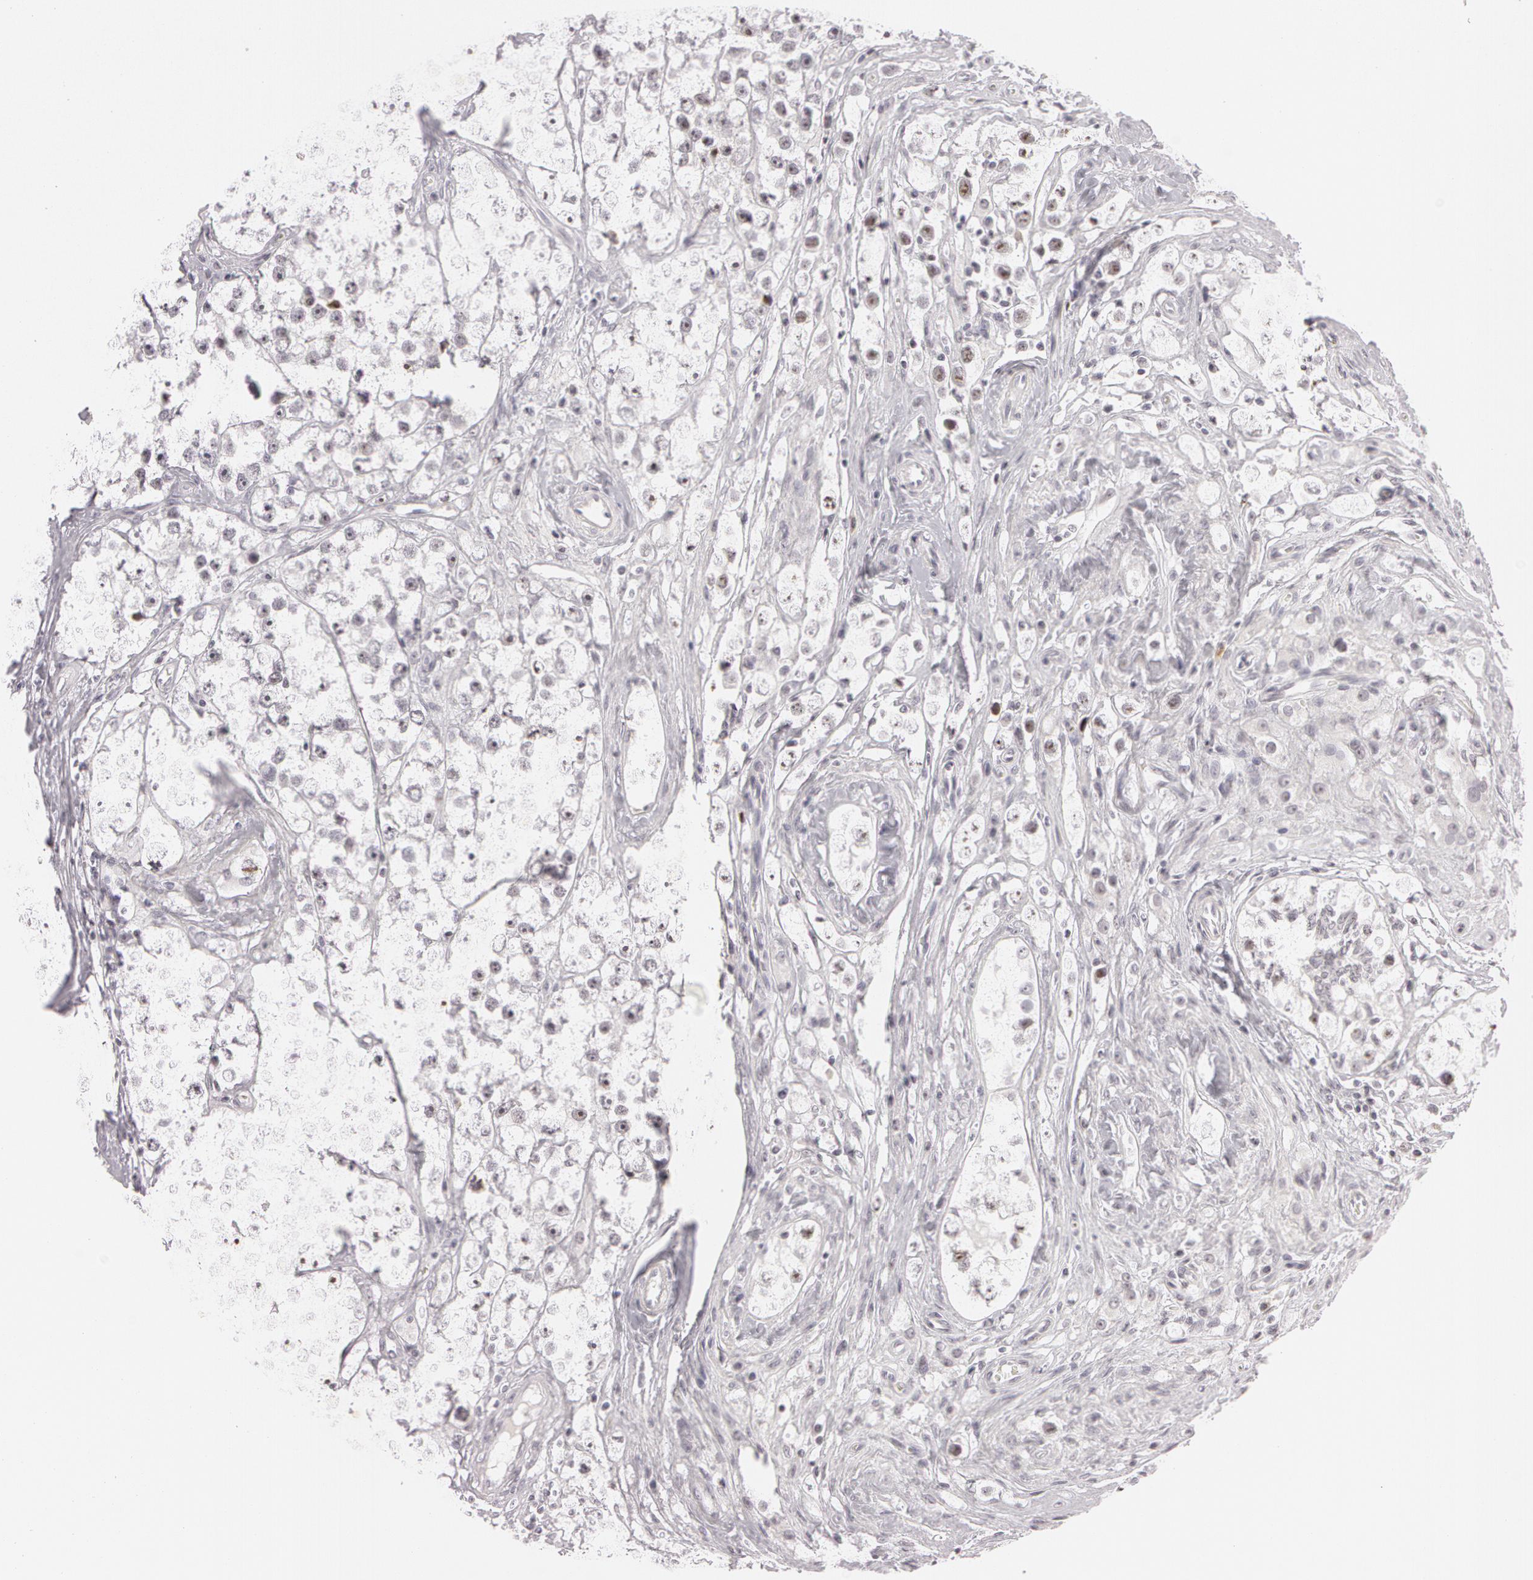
{"staining": {"intensity": "moderate", "quantity": "<25%", "location": "nuclear"}, "tissue": "testis cancer", "cell_type": "Tumor cells", "image_type": "cancer", "snomed": [{"axis": "morphology", "description": "Seminoma, NOS"}, {"axis": "topography", "description": "Testis"}], "caption": "The immunohistochemical stain shows moderate nuclear expression in tumor cells of testis cancer (seminoma) tissue. Using DAB (brown) and hematoxylin (blue) stains, captured at high magnification using brightfield microscopy.", "gene": "FBL", "patient": {"sex": "male", "age": 32}}